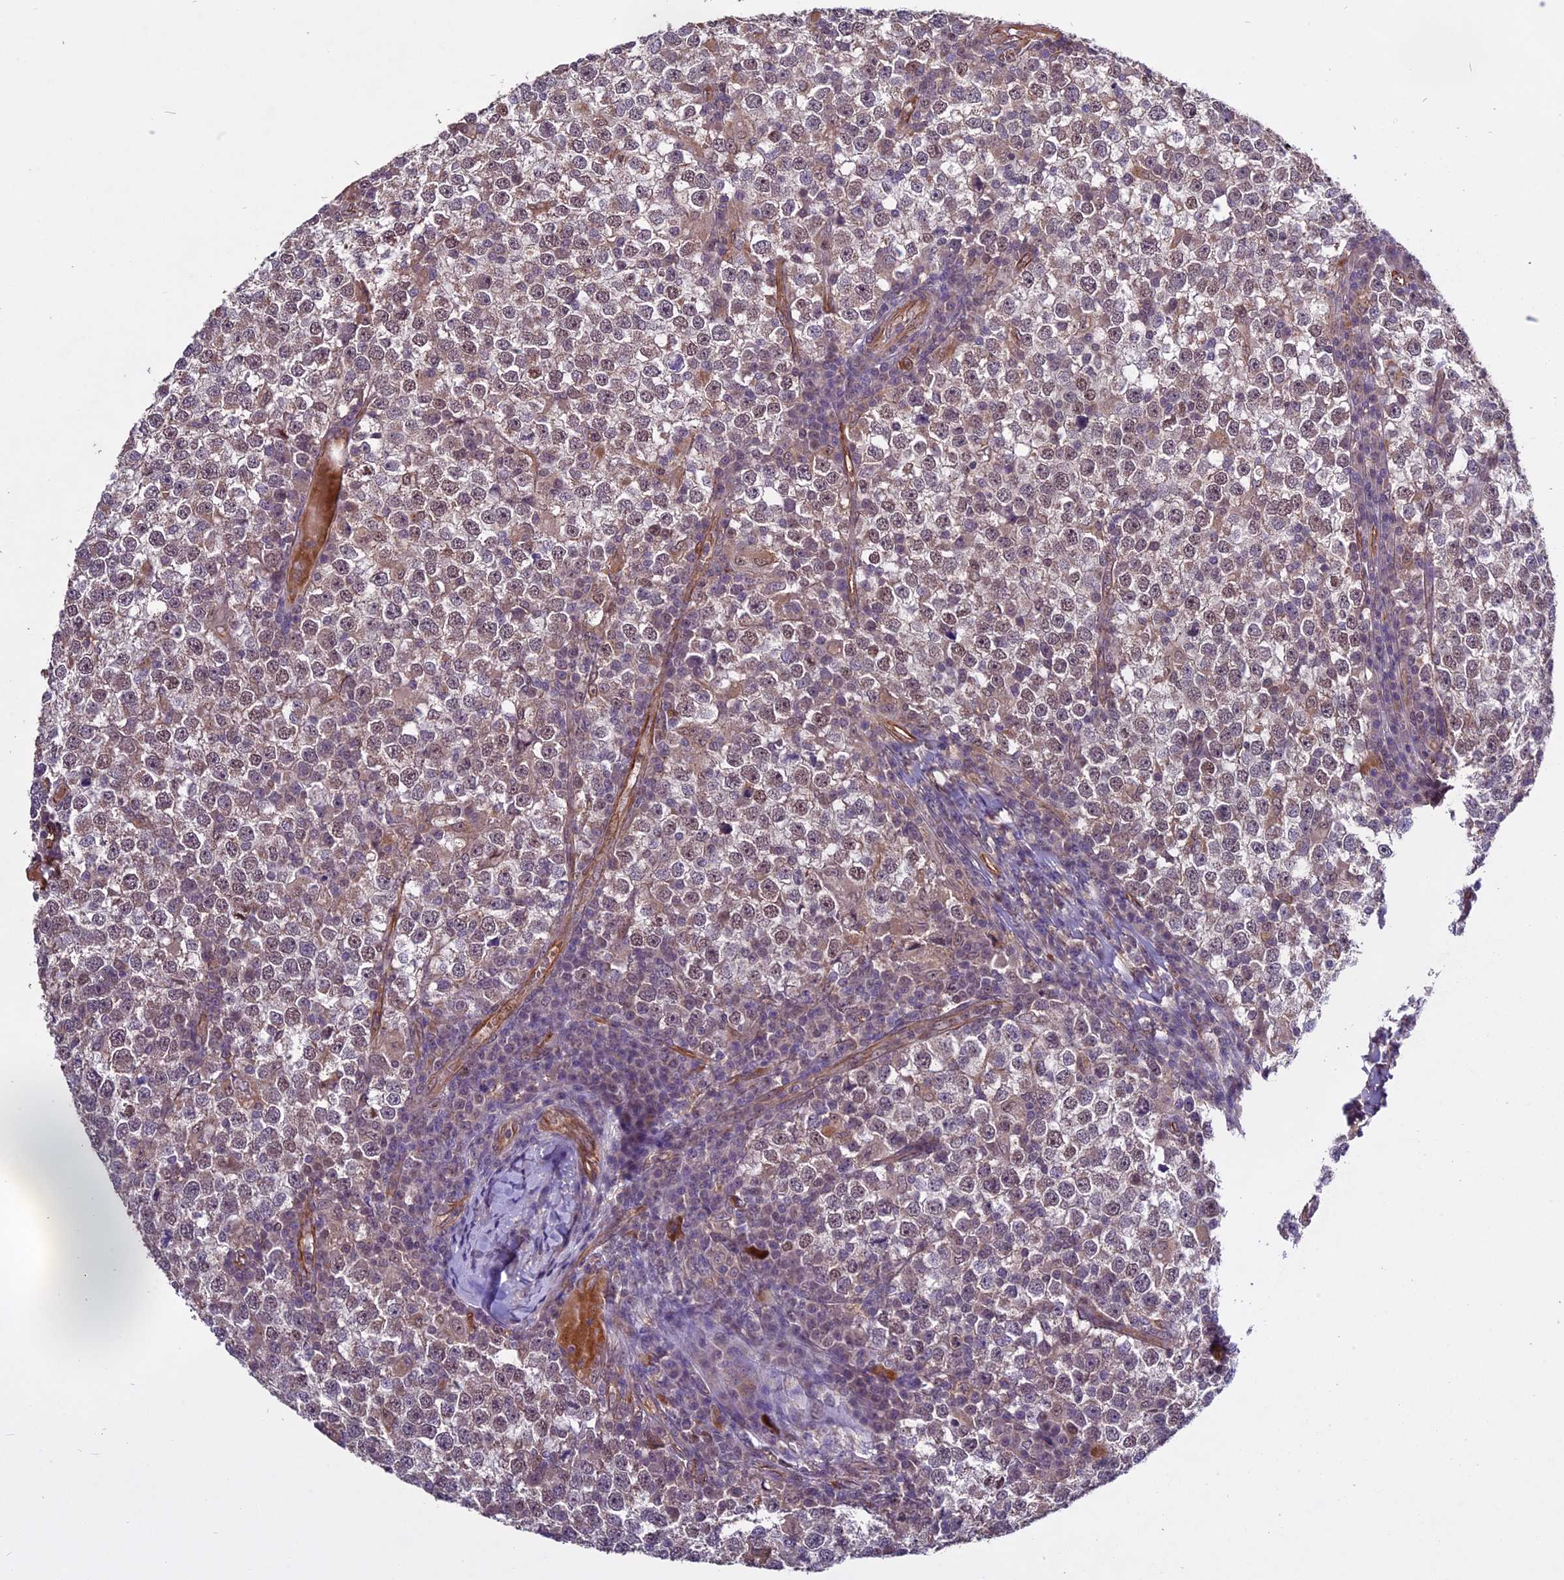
{"staining": {"intensity": "weak", "quantity": ">75%", "location": "nuclear"}, "tissue": "testis cancer", "cell_type": "Tumor cells", "image_type": "cancer", "snomed": [{"axis": "morphology", "description": "Seminoma, NOS"}, {"axis": "topography", "description": "Testis"}], "caption": "Protein expression analysis of testis cancer displays weak nuclear positivity in about >75% of tumor cells.", "gene": "C3orf70", "patient": {"sex": "male", "age": 65}}